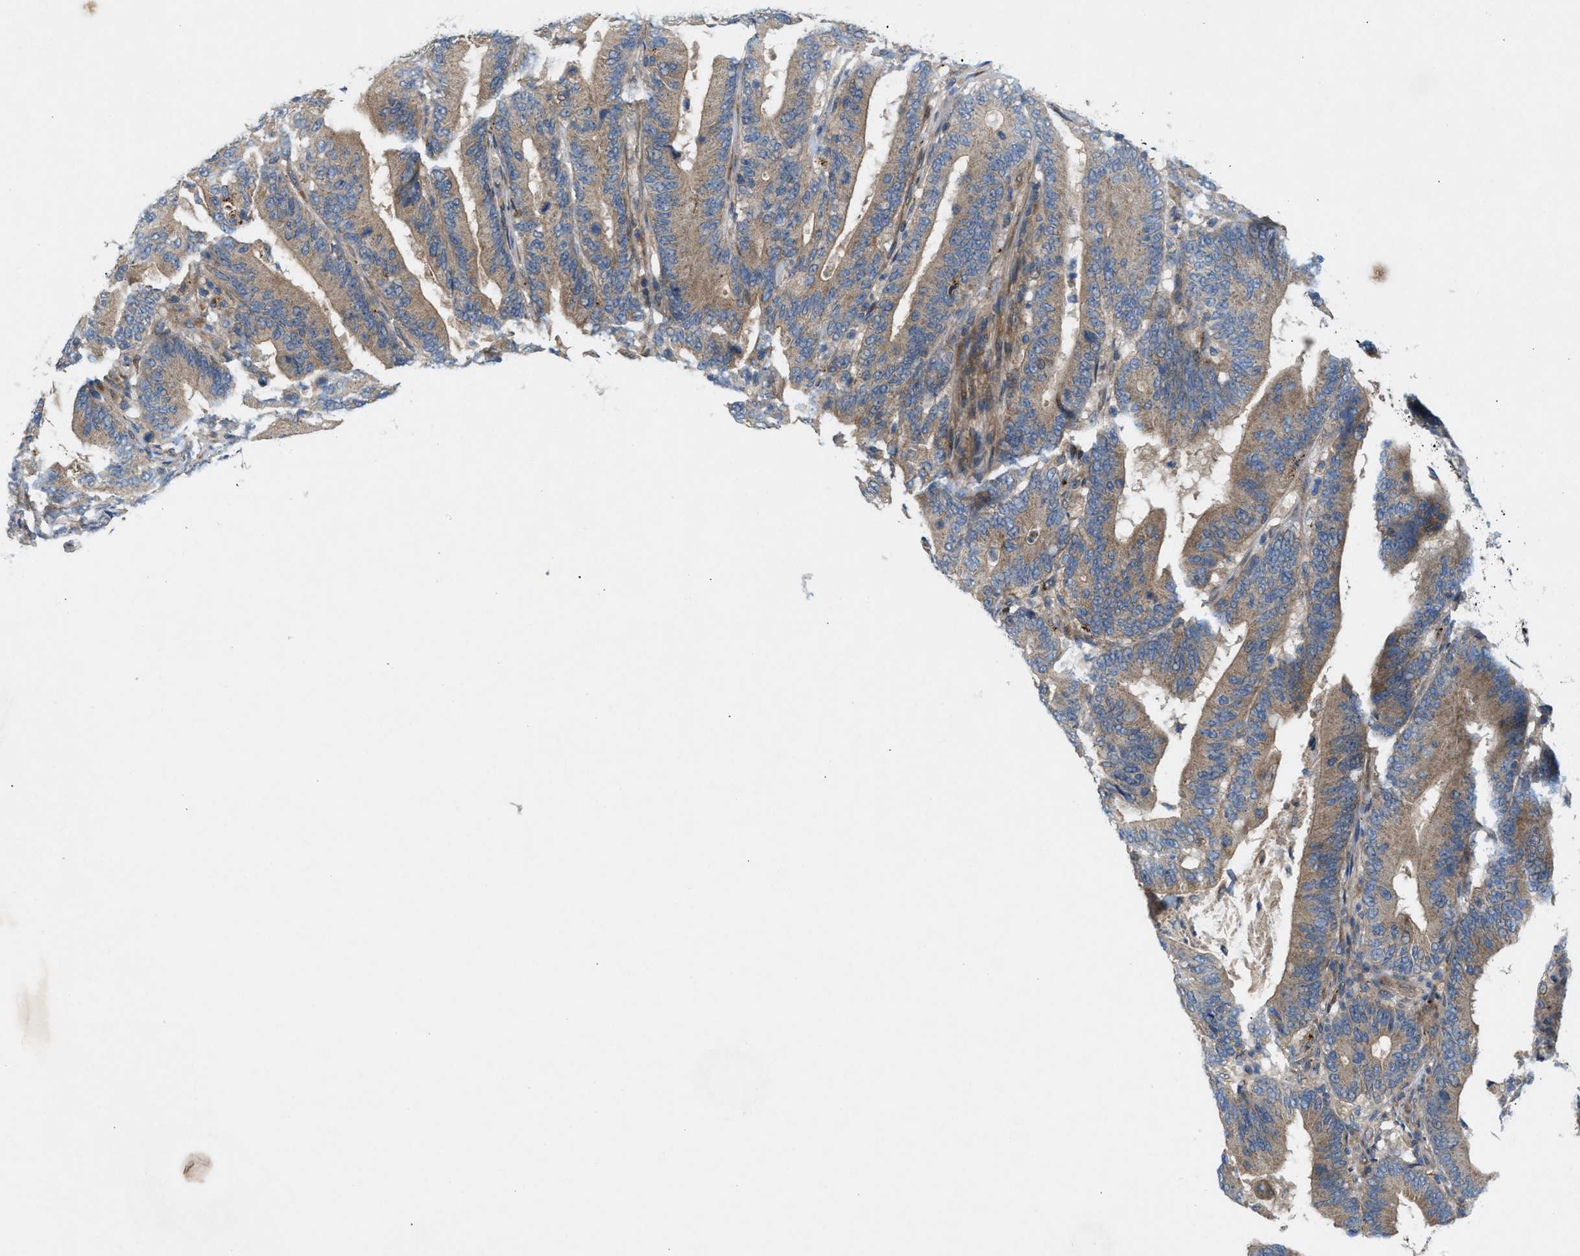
{"staining": {"intensity": "weak", "quantity": ">75%", "location": "cytoplasmic/membranous"}, "tissue": "colorectal cancer", "cell_type": "Tumor cells", "image_type": "cancer", "snomed": [{"axis": "morphology", "description": "Adenocarcinoma, NOS"}, {"axis": "topography", "description": "Colon"}], "caption": "High-power microscopy captured an IHC histopathology image of colorectal cancer (adenocarcinoma), revealing weak cytoplasmic/membranous staining in about >75% of tumor cells. (Brightfield microscopy of DAB IHC at high magnification).", "gene": "CYB5D1", "patient": {"sex": "female", "age": 66}}